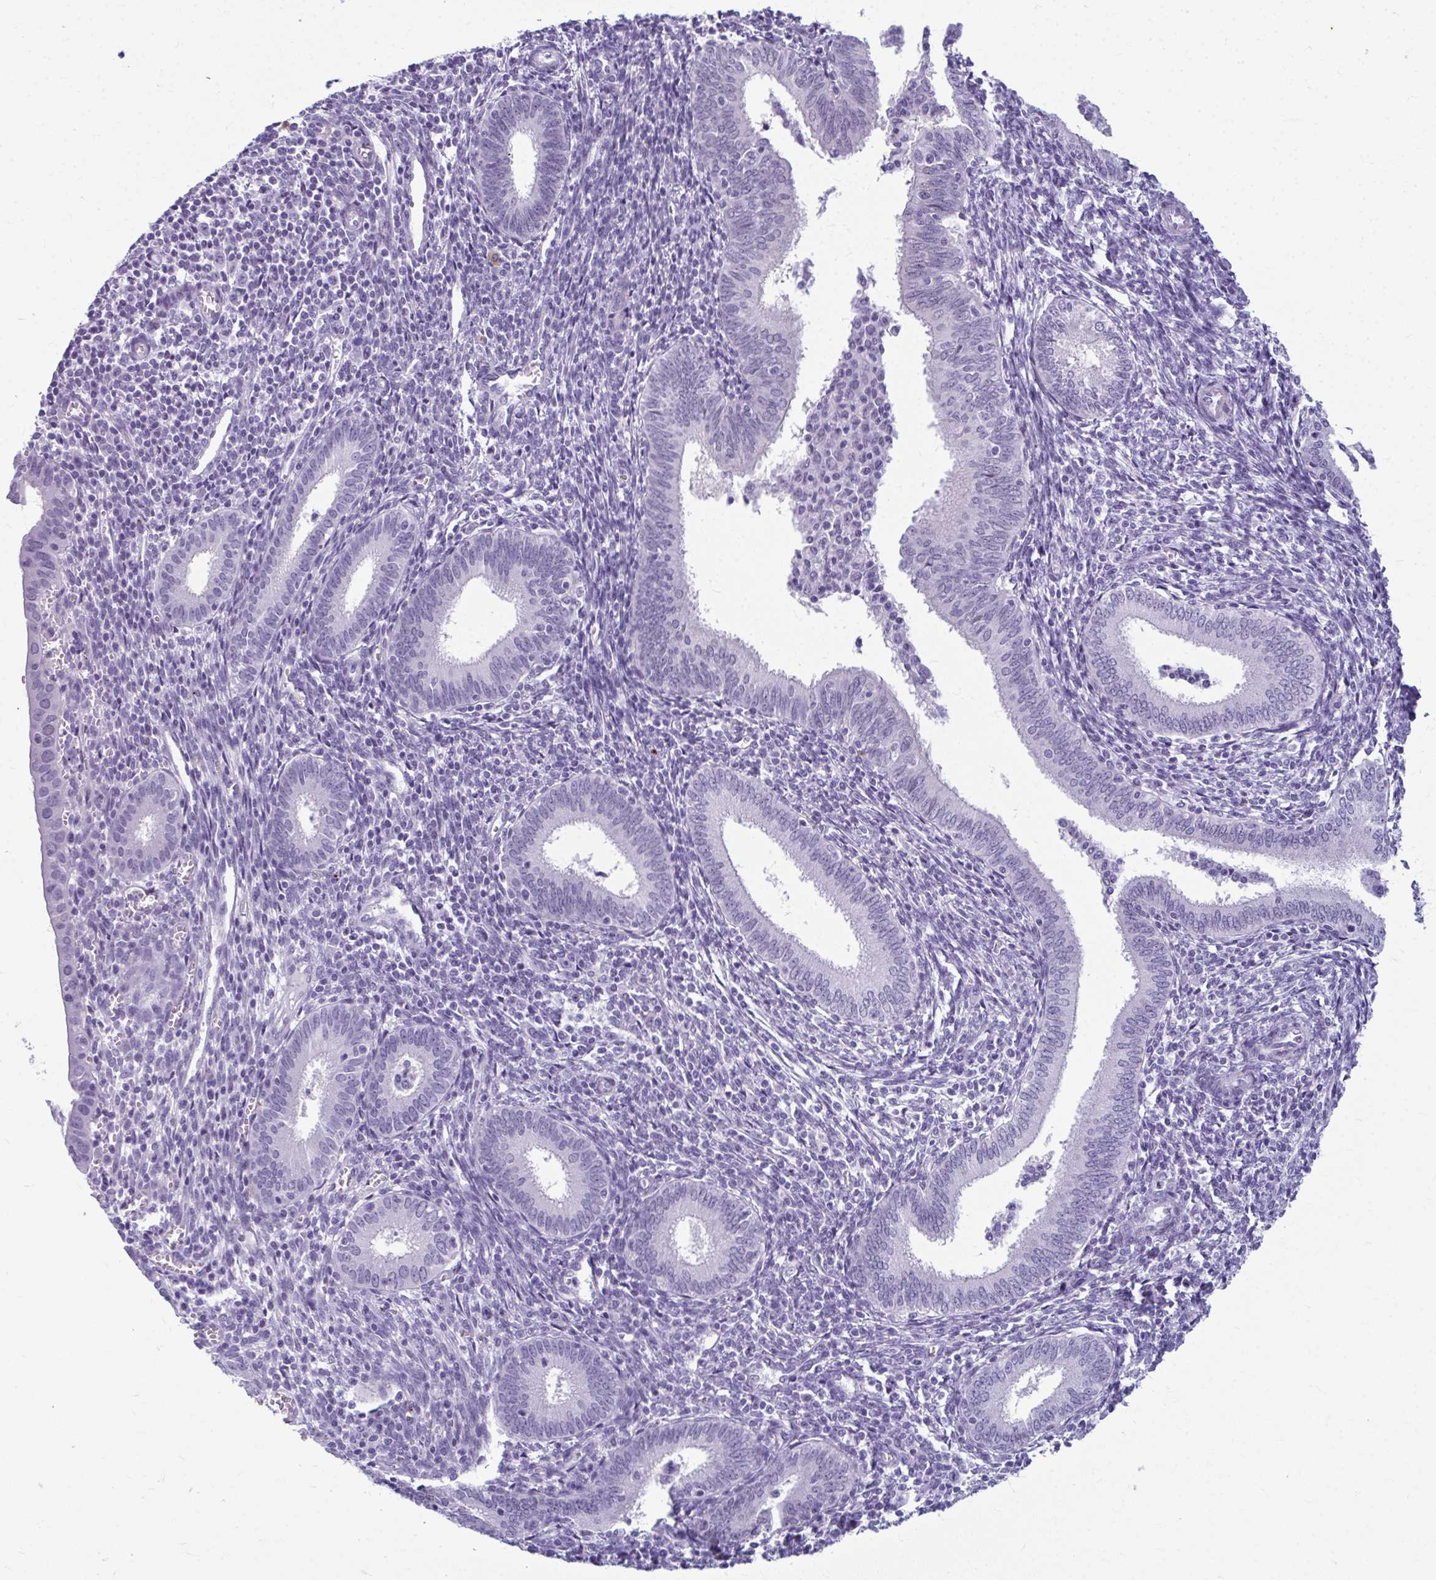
{"staining": {"intensity": "negative", "quantity": "none", "location": "none"}, "tissue": "endometrium", "cell_type": "Cells in endometrial stroma", "image_type": "normal", "snomed": [{"axis": "morphology", "description": "Normal tissue, NOS"}, {"axis": "topography", "description": "Endometrium"}], "caption": "This is a histopathology image of IHC staining of benign endometrium, which shows no staining in cells in endometrial stroma.", "gene": "SERPINI1", "patient": {"sex": "female", "age": 41}}